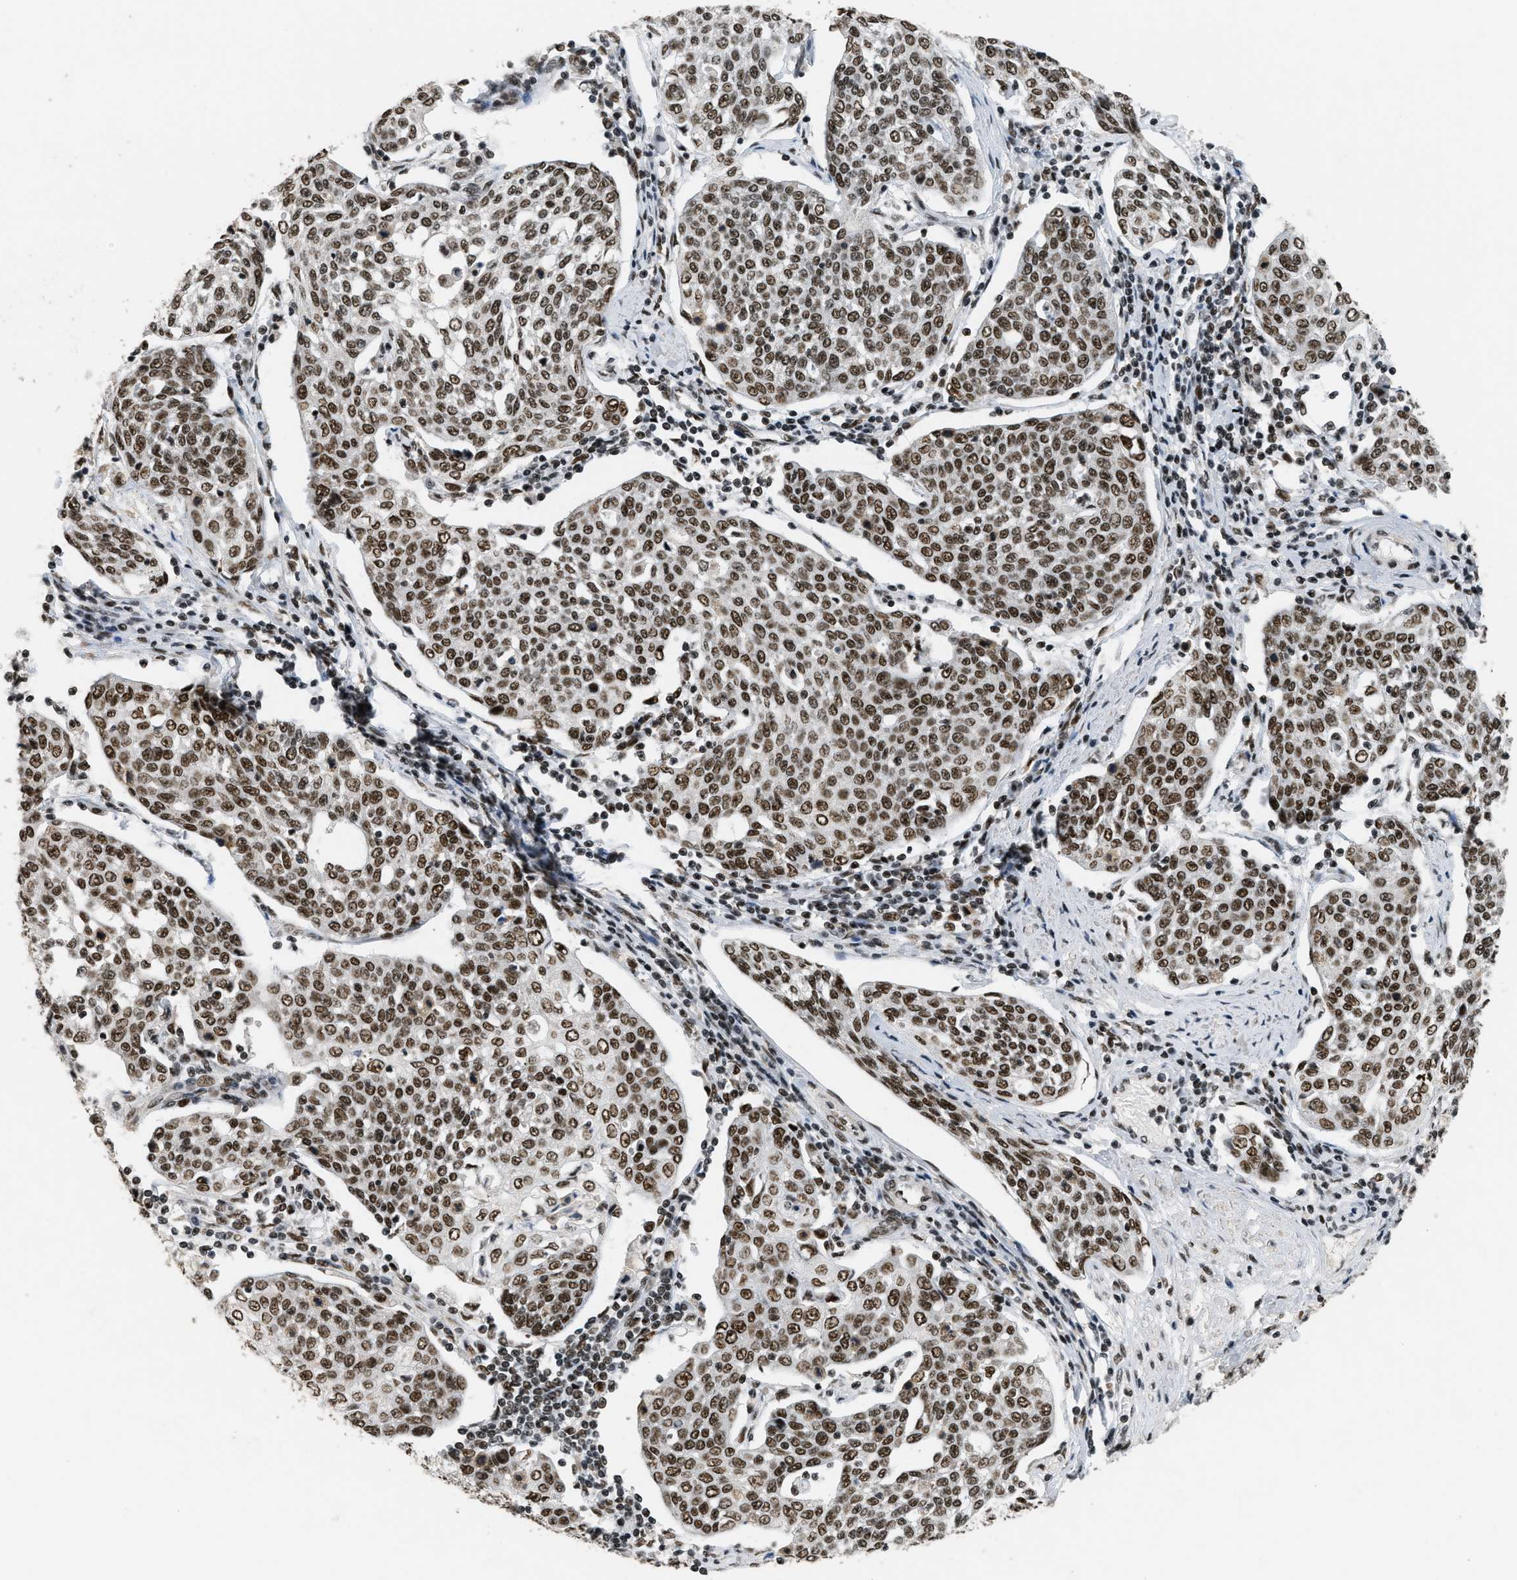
{"staining": {"intensity": "strong", "quantity": ">75%", "location": "nuclear"}, "tissue": "cervical cancer", "cell_type": "Tumor cells", "image_type": "cancer", "snomed": [{"axis": "morphology", "description": "Squamous cell carcinoma, NOS"}, {"axis": "topography", "description": "Cervix"}], "caption": "IHC (DAB (3,3'-diaminobenzidine)) staining of human cervical cancer displays strong nuclear protein staining in approximately >75% of tumor cells.", "gene": "SMARCB1", "patient": {"sex": "female", "age": 34}}